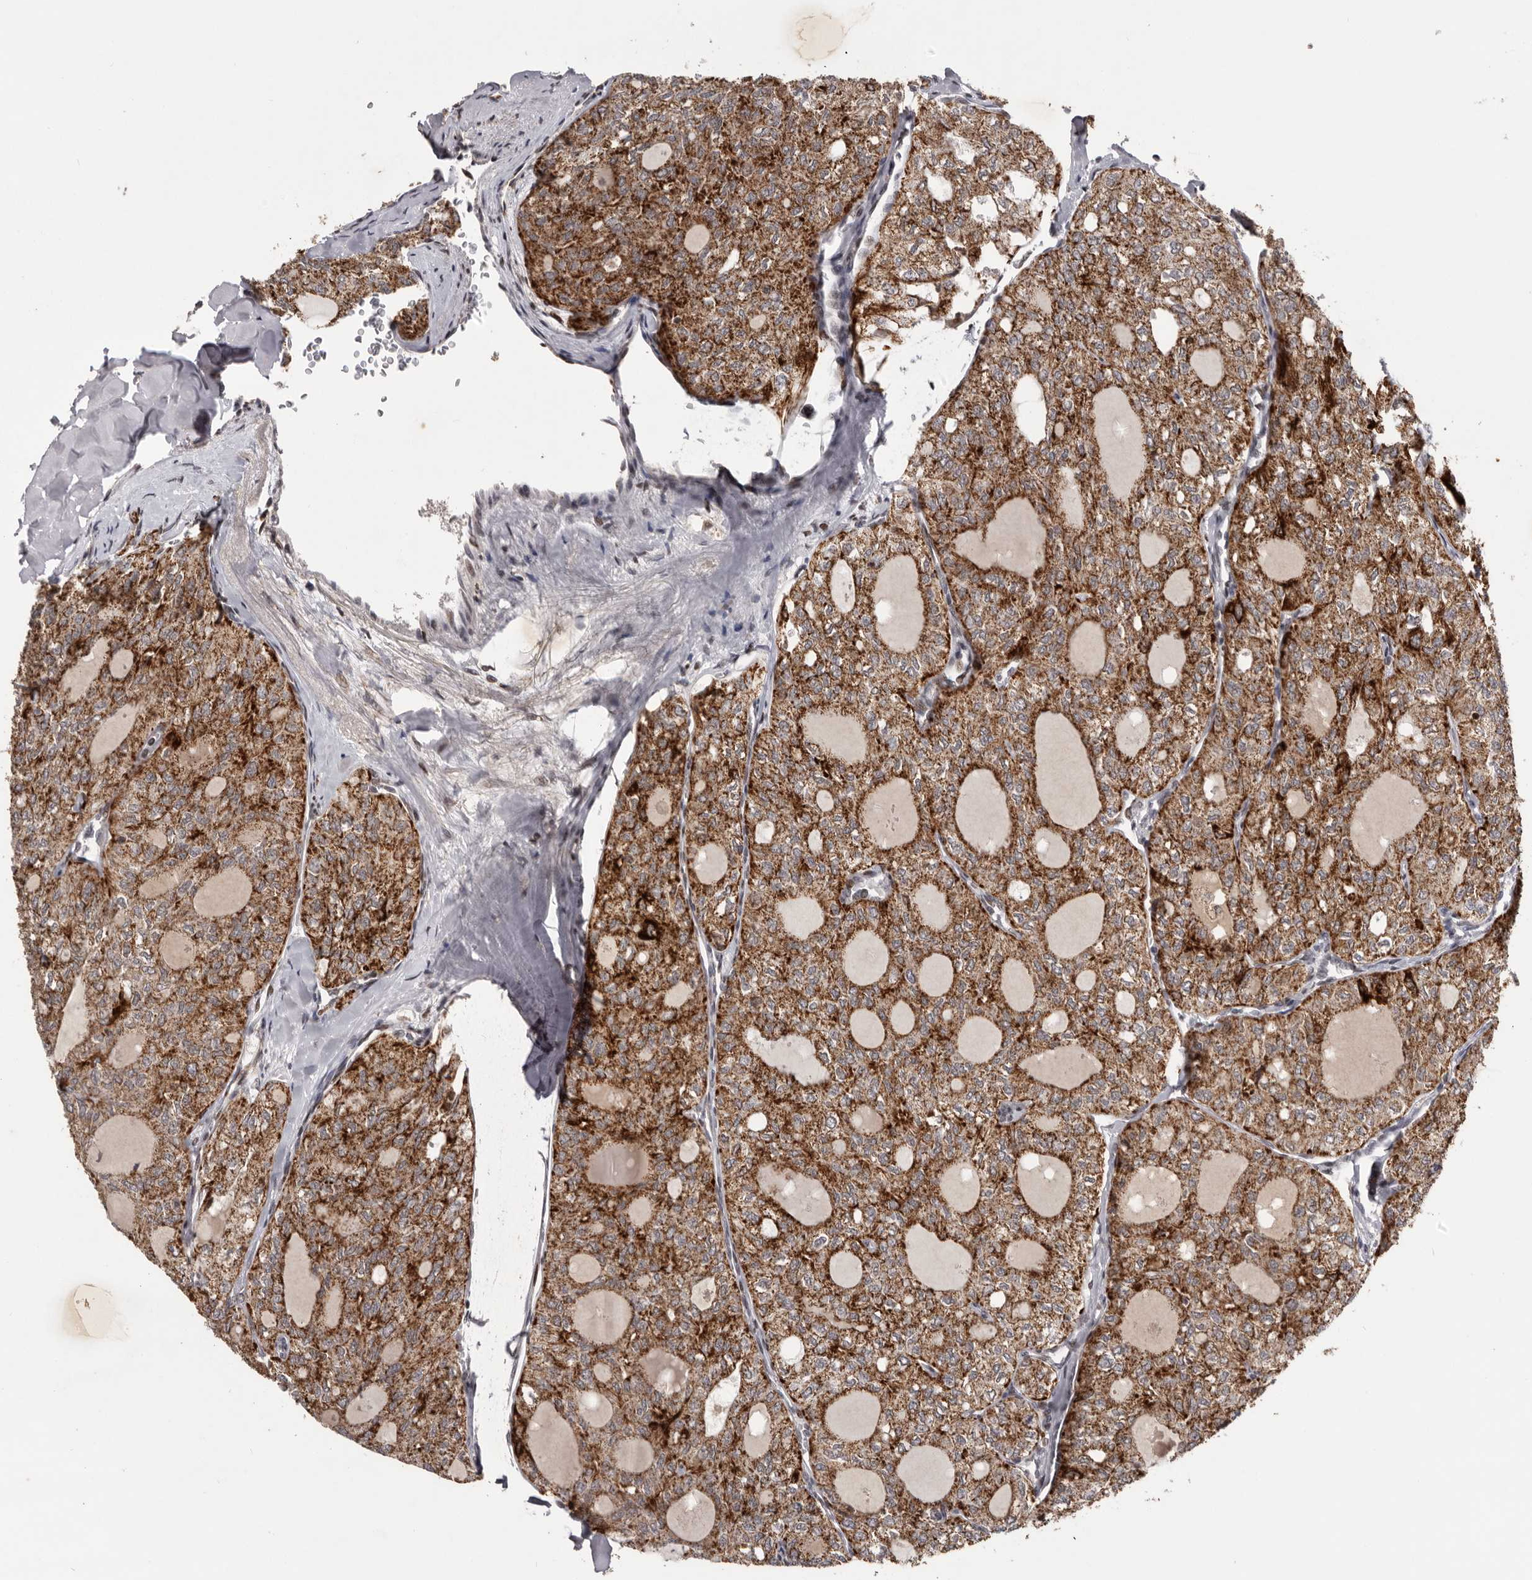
{"staining": {"intensity": "strong", "quantity": ">75%", "location": "cytoplasmic/membranous"}, "tissue": "thyroid cancer", "cell_type": "Tumor cells", "image_type": "cancer", "snomed": [{"axis": "morphology", "description": "Follicular adenoma carcinoma, NOS"}, {"axis": "topography", "description": "Thyroid gland"}], "caption": "Strong cytoplasmic/membranous staining for a protein is seen in approximately >75% of tumor cells of thyroid cancer using immunohistochemistry.", "gene": "C17orf99", "patient": {"sex": "male", "age": 75}}